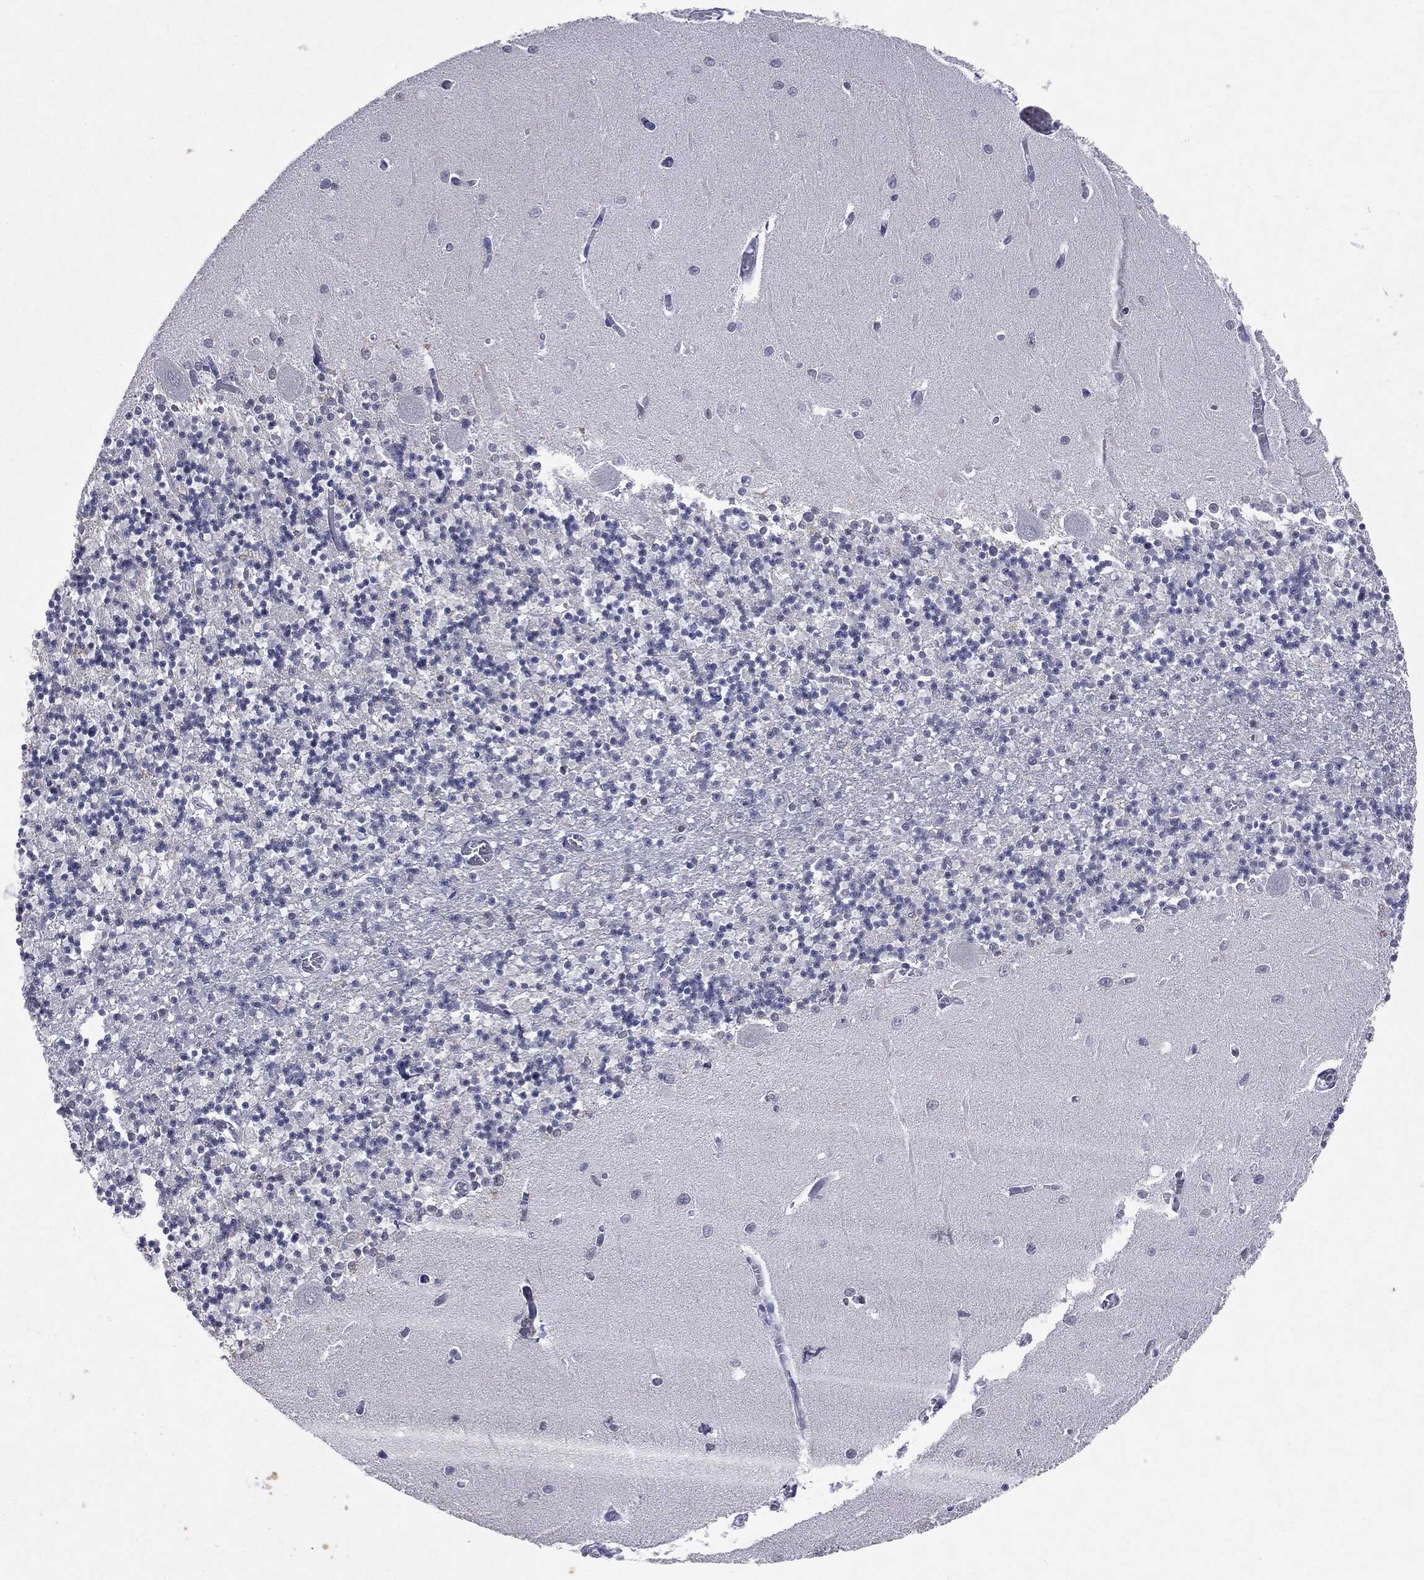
{"staining": {"intensity": "negative", "quantity": "none", "location": "none"}, "tissue": "cerebellum", "cell_type": "Cells in granular layer", "image_type": "normal", "snomed": [{"axis": "morphology", "description": "Normal tissue, NOS"}, {"axis": "topography", "description": "Cerebellum"}], "caption": "High magnification brightfield microscopy of benign cerebellum stained with DAB (brown) and counterstained with hematoxylin (blue): cells in granular layer show no significant staining.", "gene": "KIF2C", "patient": {"sex": "female", "age": 64}}